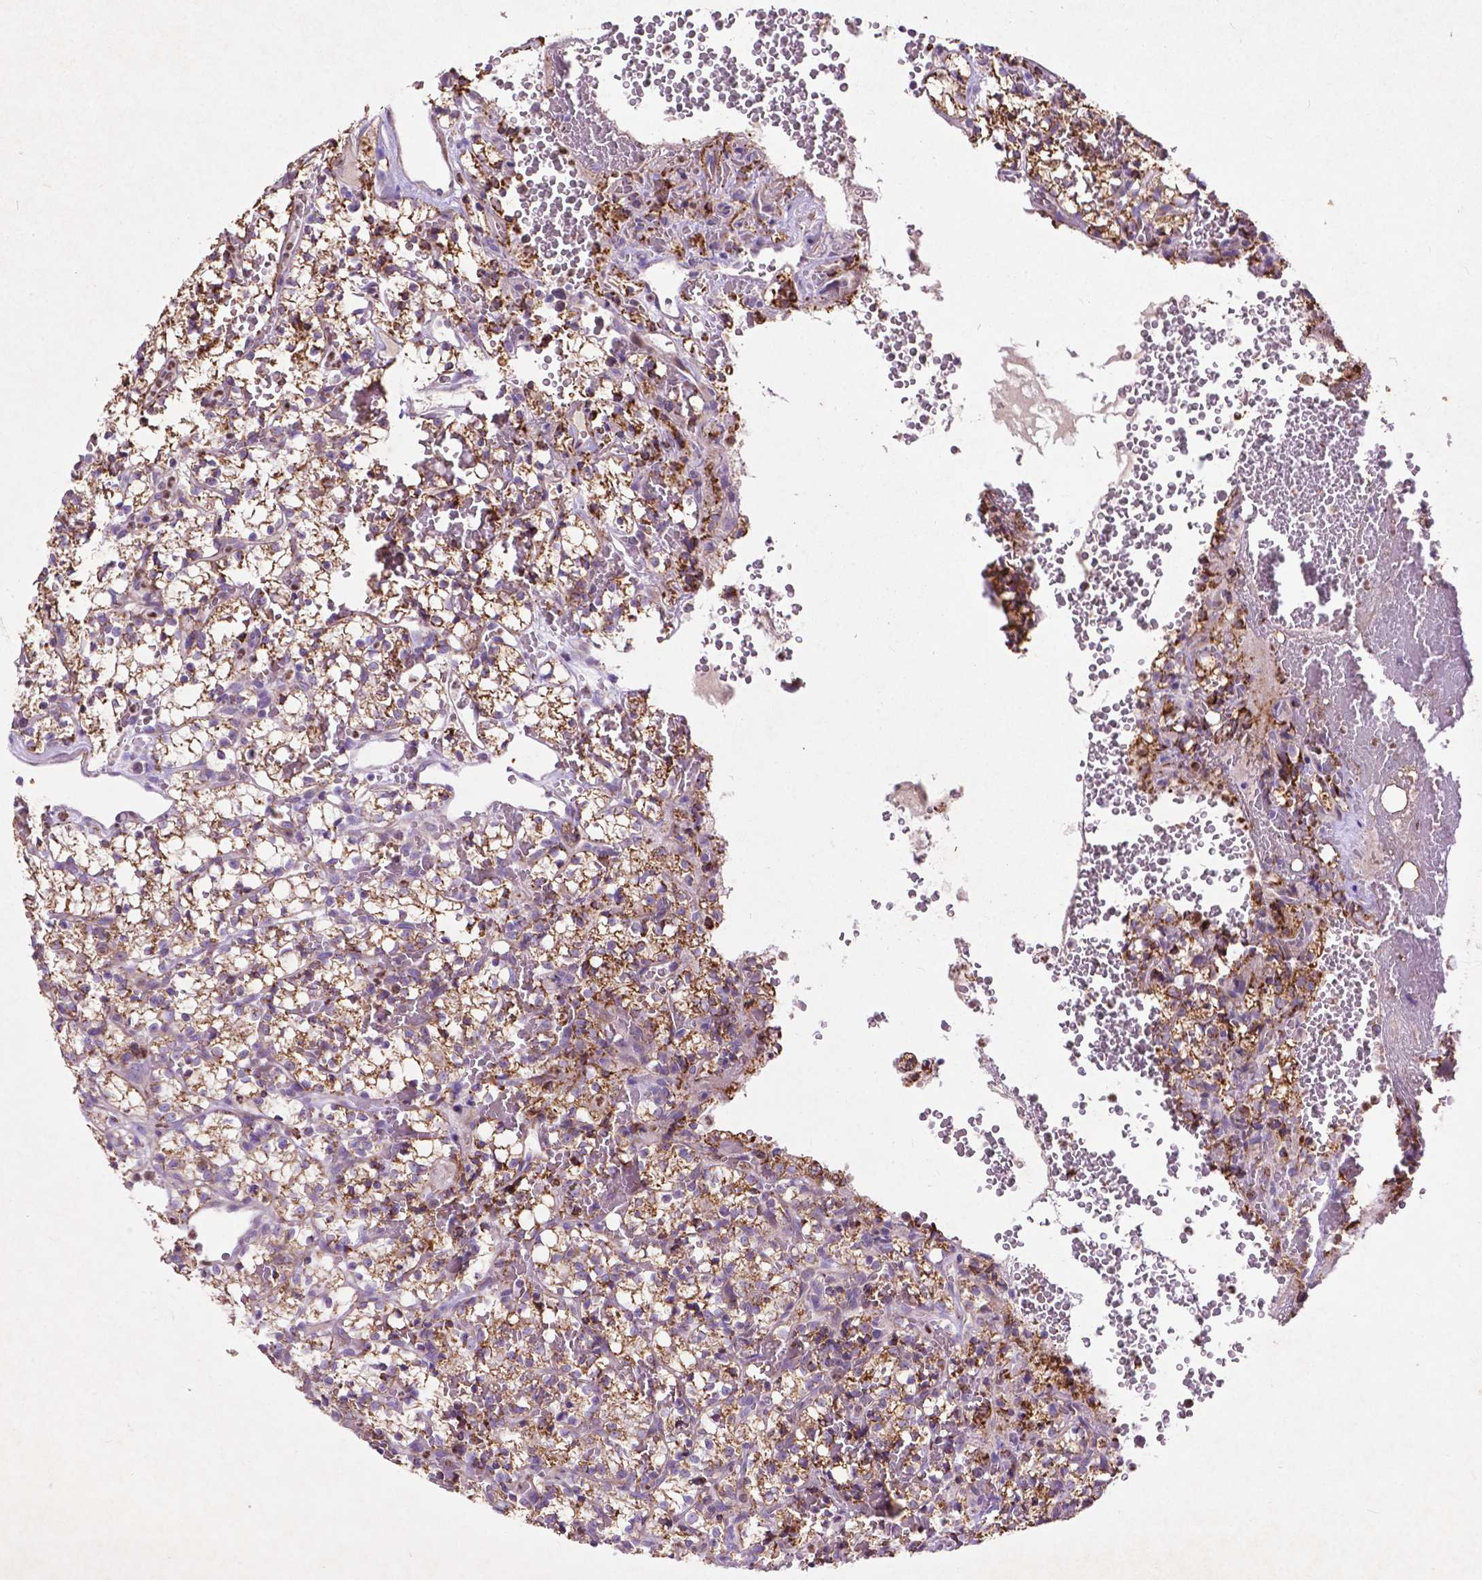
{"staining": {"intensity": "moderate", "quantity": ">75%", "location": "cytoplasmic/membranous"}, "tissue": "renal cancer", "cell_type": "Tumor cells", "image_type": "cancer", "snomed": [{"axis": "morphology", "description": "Adenocarcinoma, NOS"}, {"axis": "topography", "description": "Kidney"}], "caption": "Adenocarcinoma (renal) stained for a protein reveals moderate cytoplasmic/membranous positivity in tumor cells.", "gene": "THEGL", "patient": {"sex": "female", "age": 69}}